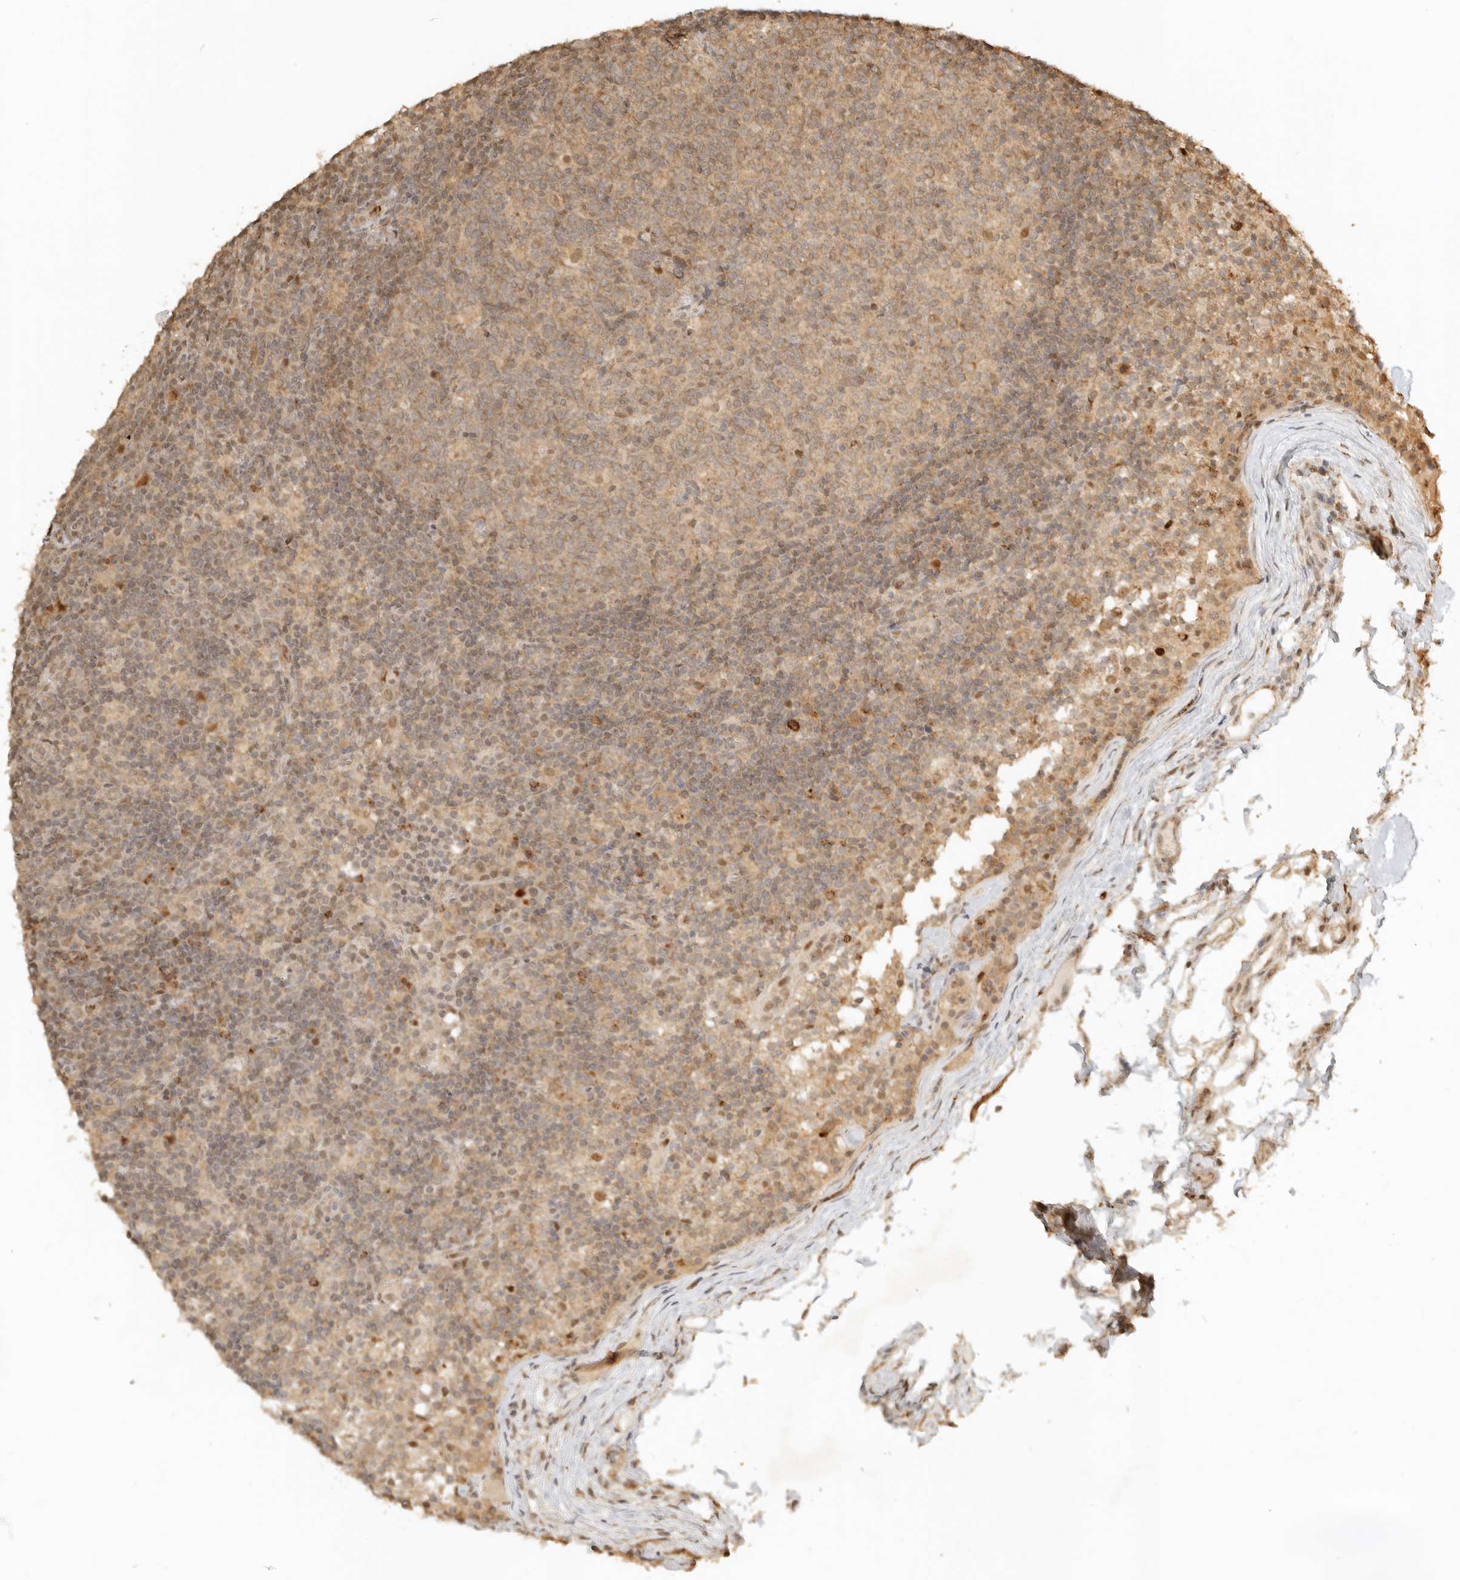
{"staining": {"intensity": "moderate", "quantity": ">75%", "location": "cytoplasmic/membranous"}, "tissue": "lymph node", "cell_type": "Germinal center cells", "image_type": "normal", "snomed": [{"axis": "morphology", "description": "Normal tissue, NOS"}, {"axis": "morphology", "description": "Inflammation, NOS"}, {"axis": "topography", "description": "Lymph node"}], "caption": "Protein positivity by IHC displays moderate cytoplasmic/membranous expression in about >75% of germinal center cells in unremarkable lymph node.", "gene": "KIF2B", "patient": {"sex": "male", "age": 55}}